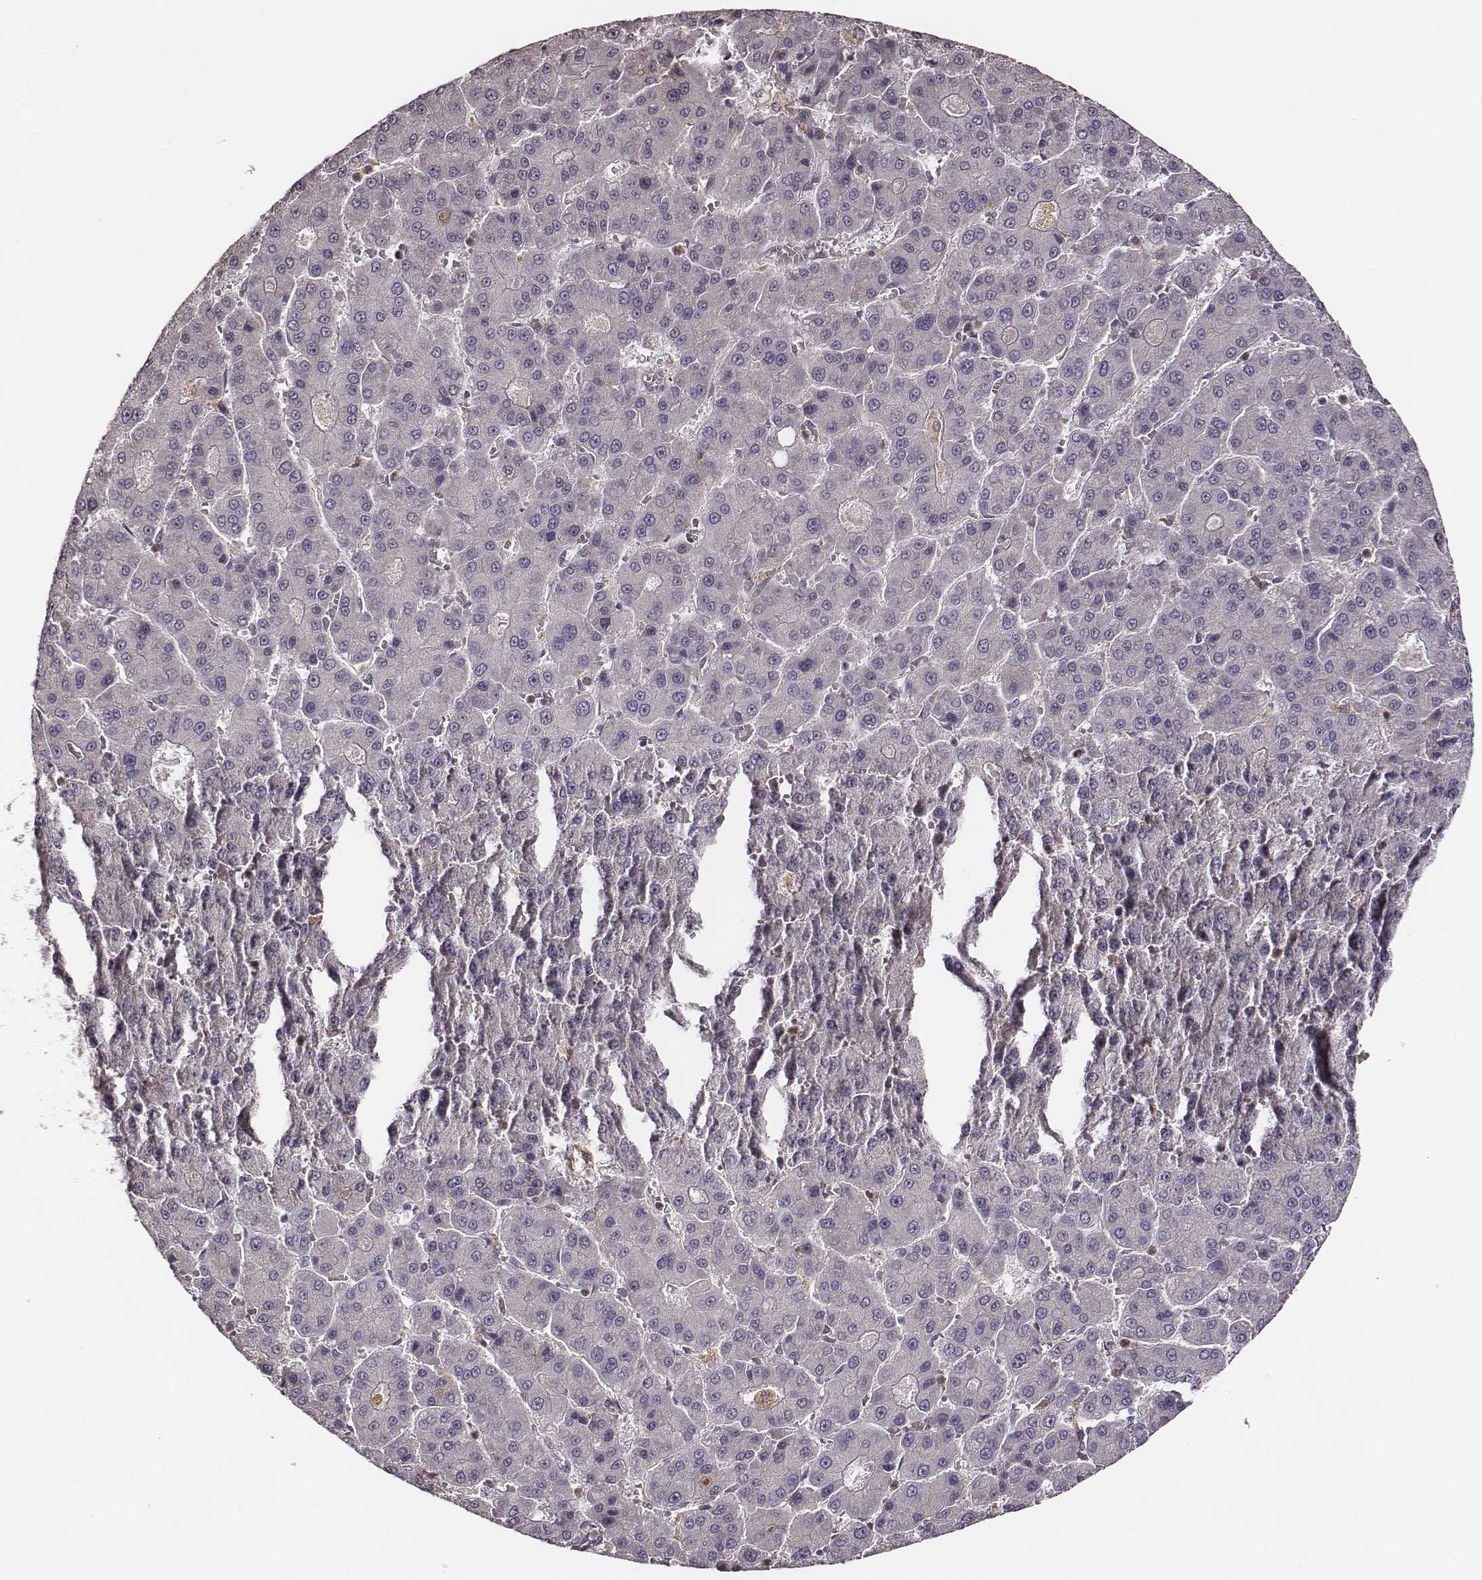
{"staining": {"intensity": "negative", "quantity": "none", "location": "none"}, "tissue": "liver cancer", "cell_type": "Tumor cells", "image_type": "cancer", "snomed": [{"axis": "morphology", "description": "Carcinoma, Hepatocellular, NOS"}, {"axis": "topography", "description": "Liver"}], "caption": "Tumor cells show no significant staining in liver cancer.", "gene": "VPS26A", "patient": {"sex": "male", "age": 70}}